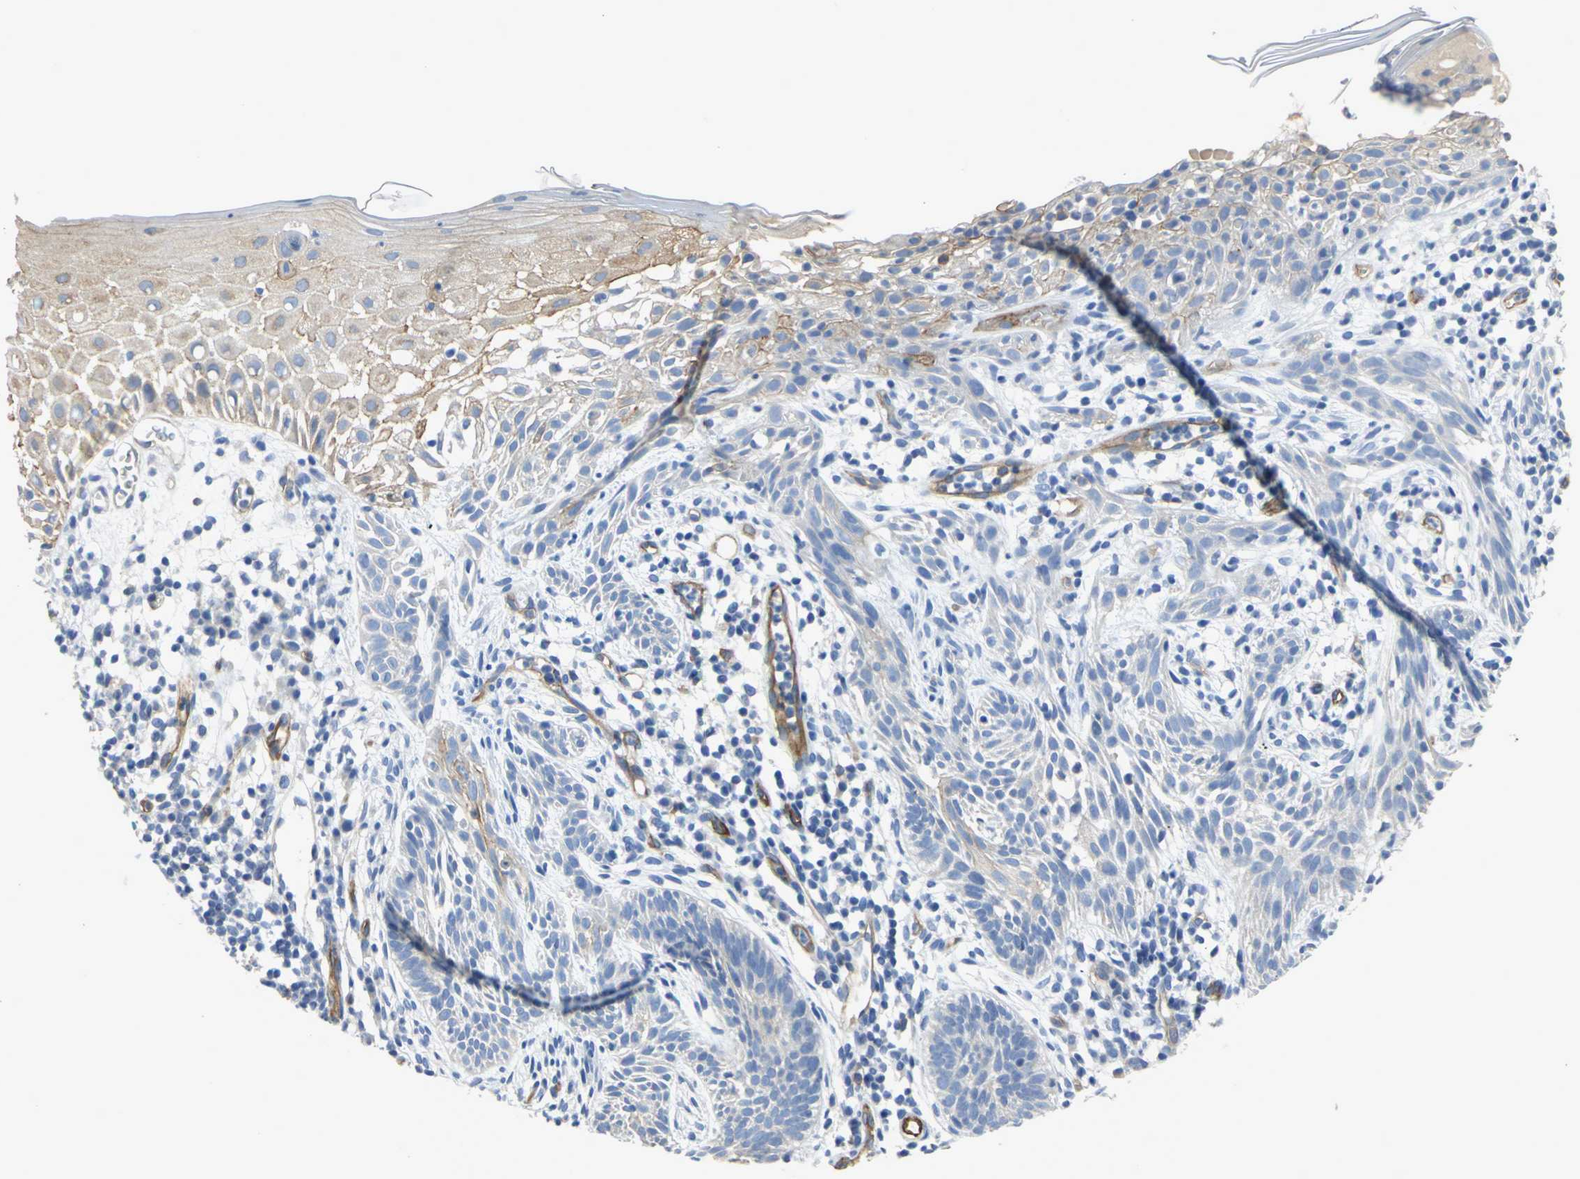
{"staining": {"intensity": "negative", "quantity": "none", "location": "none"}, "tissue": "skin cancer", "cell_type": "Tumor cells", "image_type": "cancer", "snomed": [{"axis": "morphology", "description": "Normal tissue, NOS"}, {"axis": "morphology", "description": "Basal cell carcinoma"}, {"axis": "topography", "description": "Skin"}], "caption": "Immunohistochemistry (IHC) image of human skin basal cell carcinoma stained for a protein (brown), which shows no staining in tumor cells.", "gene": "FLNB", "patient": {"sex": "female", "age": 69}}